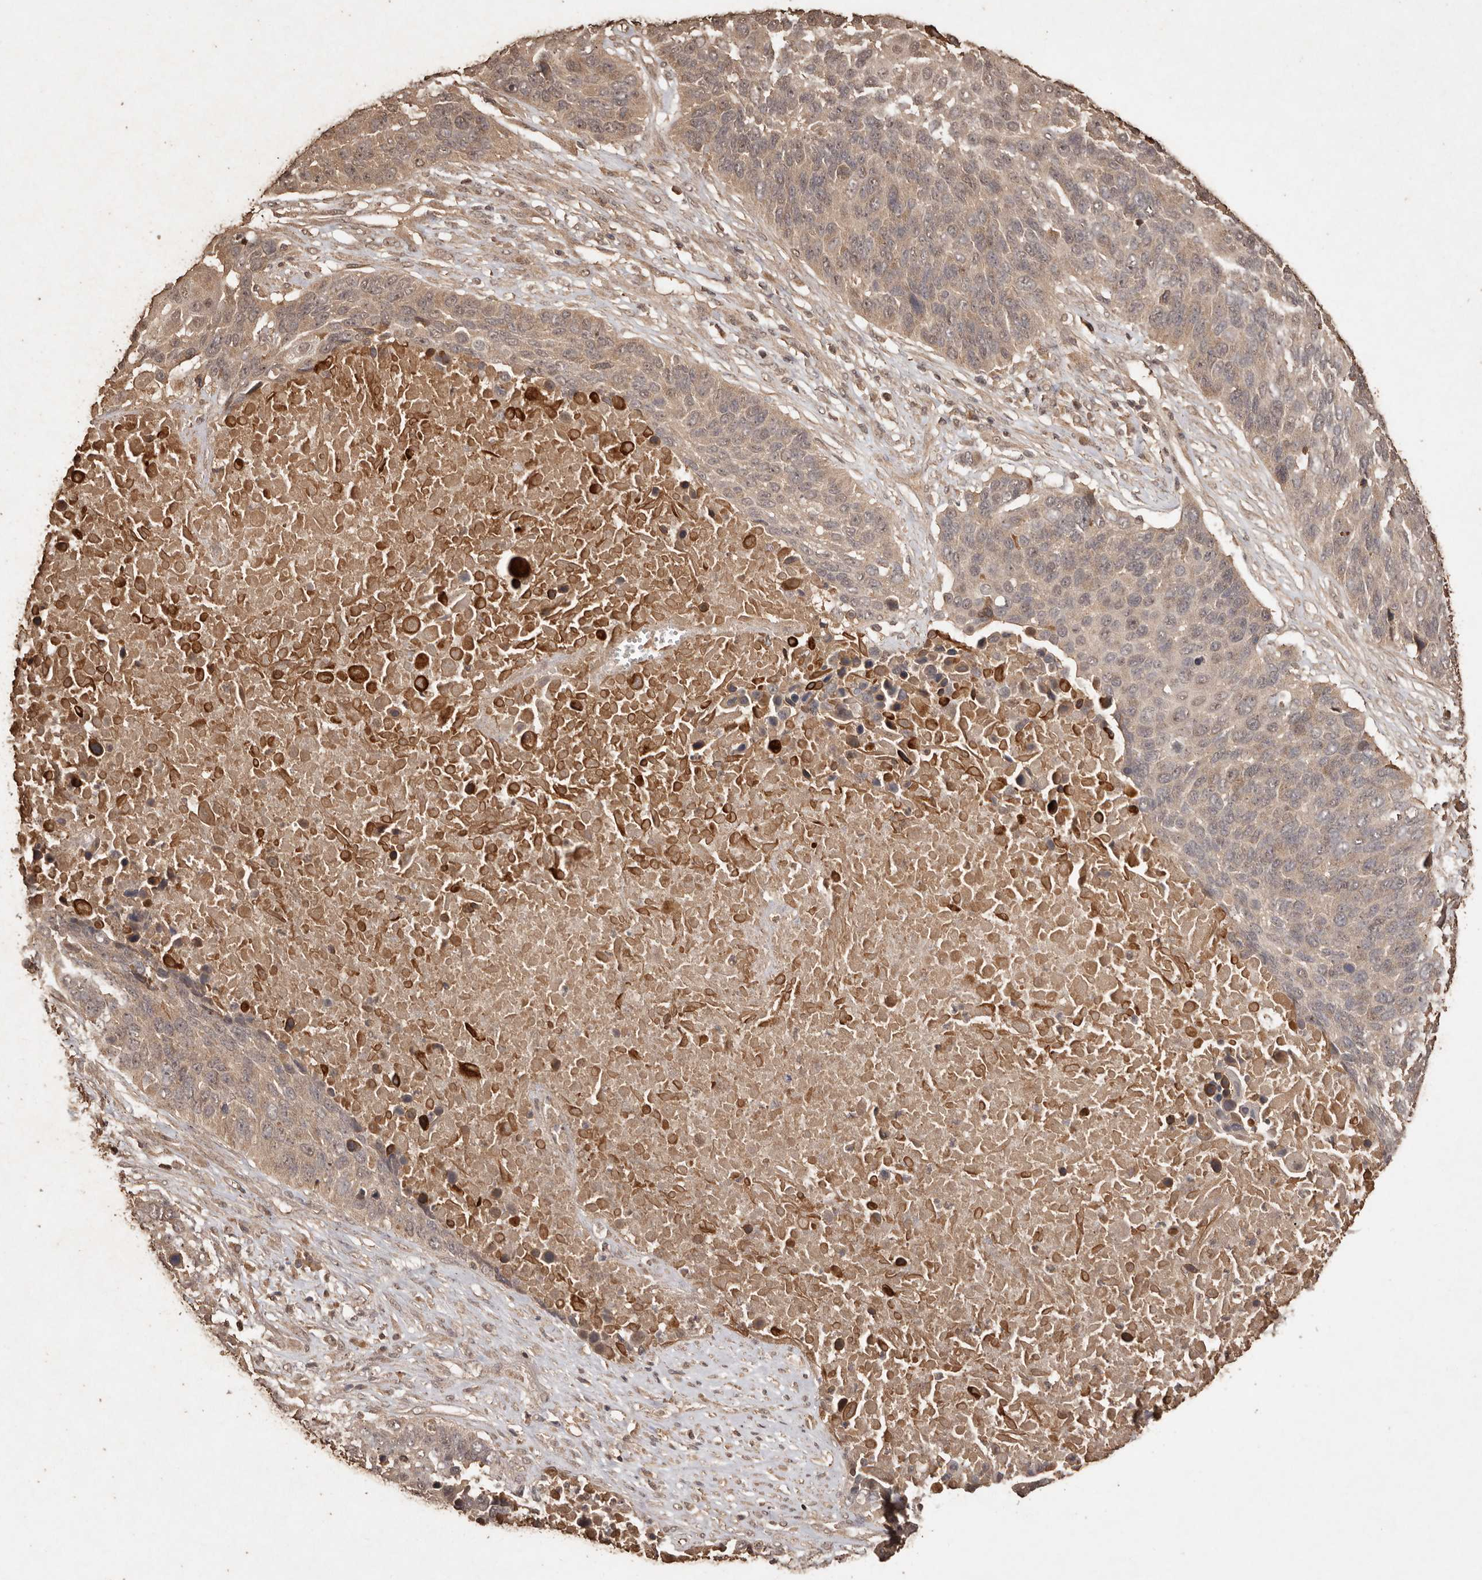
{"staining": {"intensity": "weak", "quantity": ">75%", "location": "cytoplasmic/membranous"}, "tissue": "lung cancer", "cell_type": "Tumor cells", "image_type": "cancer", "snomed": [{"axis": "morphology", "description": "Squamous cell carcinoma, NOS"}, {"axis": "topography", "description": "Lung"}], "caption": "Protein analysis of lung squamous cell carcinoma tissue demonstrates weak cytoplasmic/membranous expression in about >75% of tumor cells. Immunohistochemistry stains the protein in brown and the nuclei are stained blue.", "gene": "PKDCC", "patient": {"sex": "male", "age": 66}}